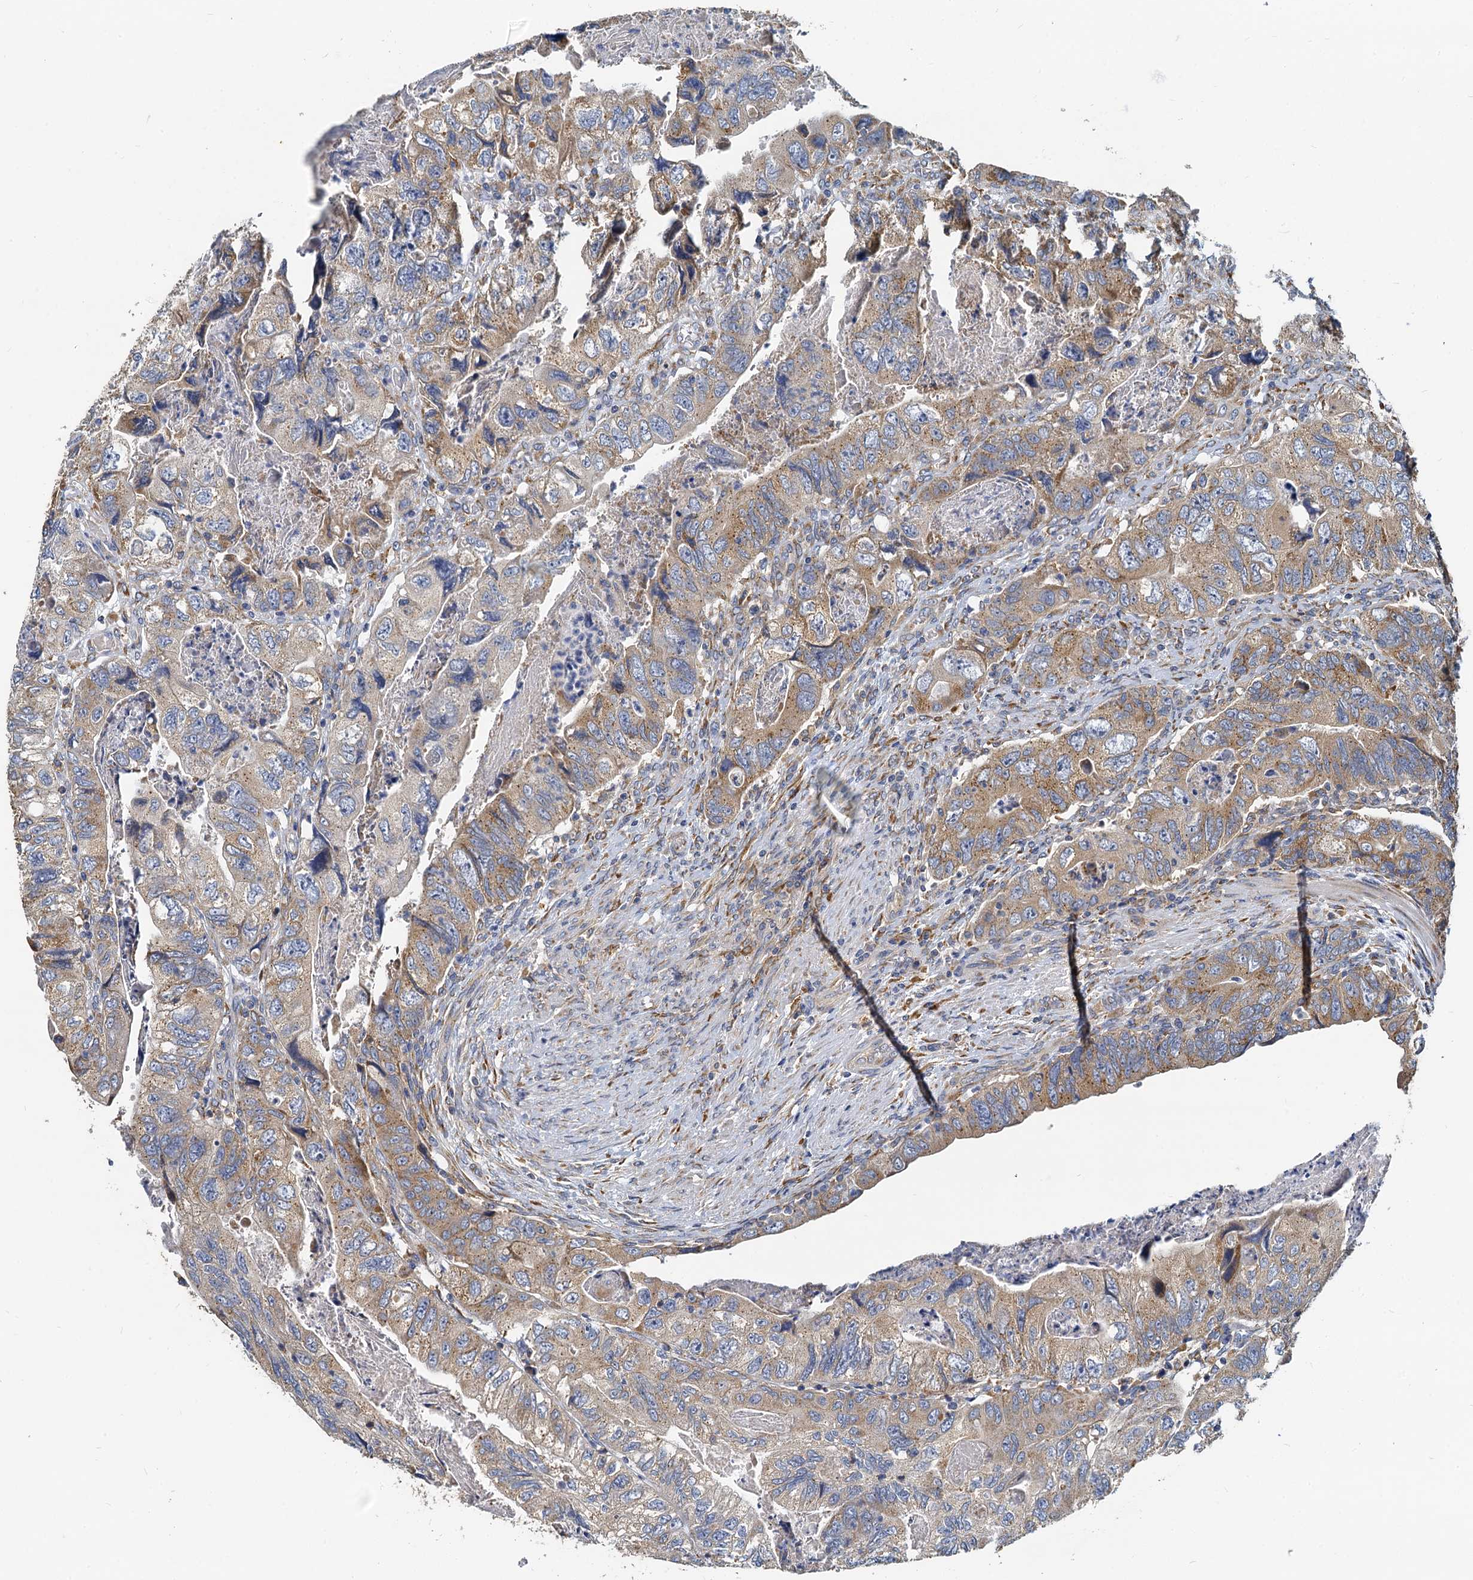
{"staining": {"intensity": "moderate", "quantity": ">75%", "location": "cytoplasmic/membranous"}, "tissue": "colorectal cancer", "cell_type": "Tumor cells", "image_type": "cancer", "snomed": [{"axis": "morphology", "description": "Adenocarcinoma, NOS"}, {"axis": "topography", "description": "Rectum"}], "caption": "Immunohistochemistry photomicrograph of human colorectal cancer stained for a protein (brown), which exhibits medium levels of moderate cytoplasmic/membranous staining in approximately >75% of tumor cells.", "gene": "NKAPD1", "patient": {"sex": "male", "age": 63}}